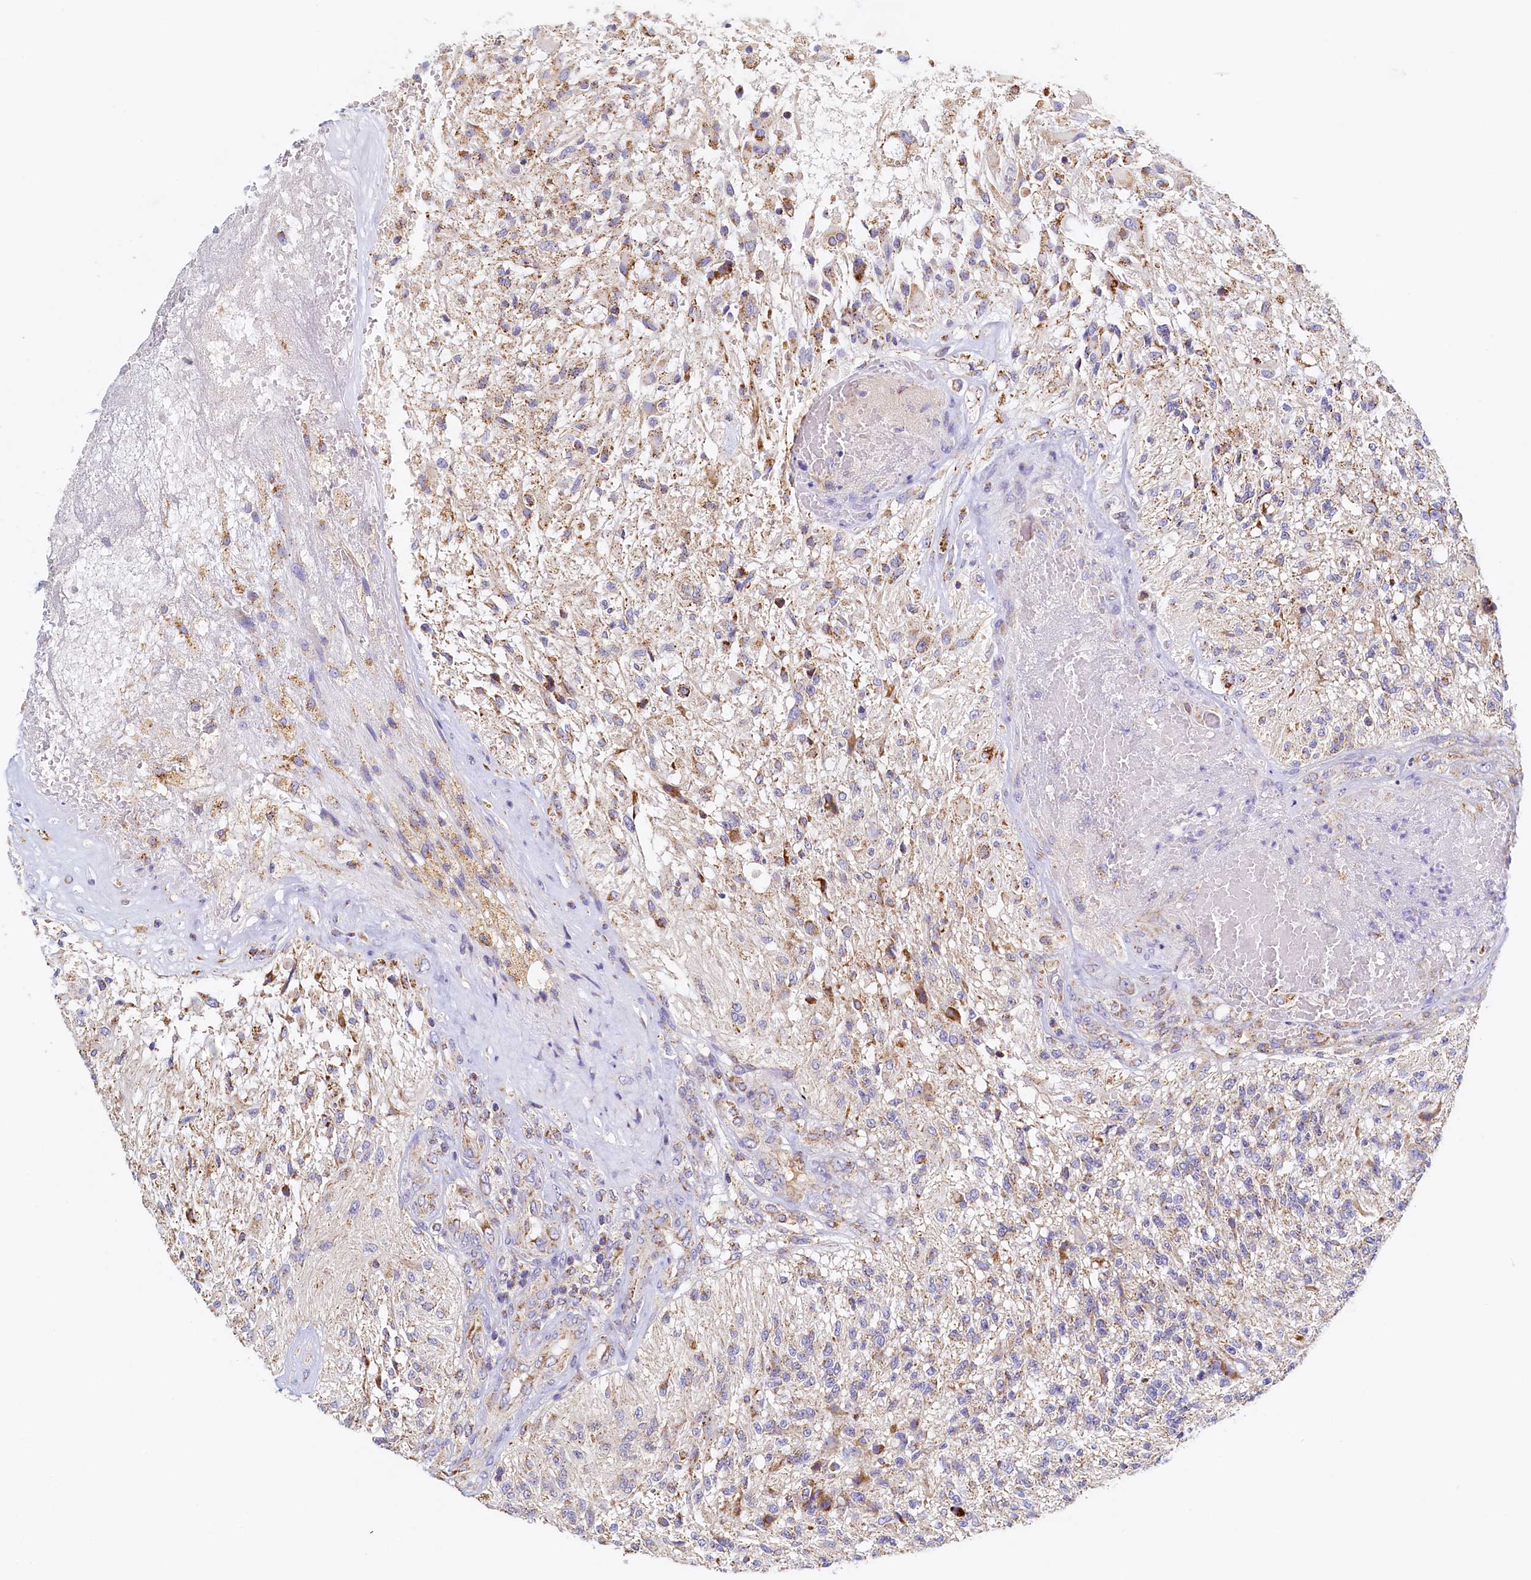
{"staining": {"intensity": "moderate", "quantity": "<25%", "location": "cytoplasmic/membranous"}, "tissue": "glioma", "cell_type": "Tumor cells", "image_type": "cancer", "snomed": [{"axis": "morphology", "description": "Glioma, malignant, High grade"}, {"axis": "topography", "description": "Brain"}], "caption": "Glioma was stained to show a protein in brown. There is low levels of moderate cytoplasmic/membranous positivity in about <25% of tumor cells.", "gene": "POC1A", "patient": {"sex": "male", "age": 56}}